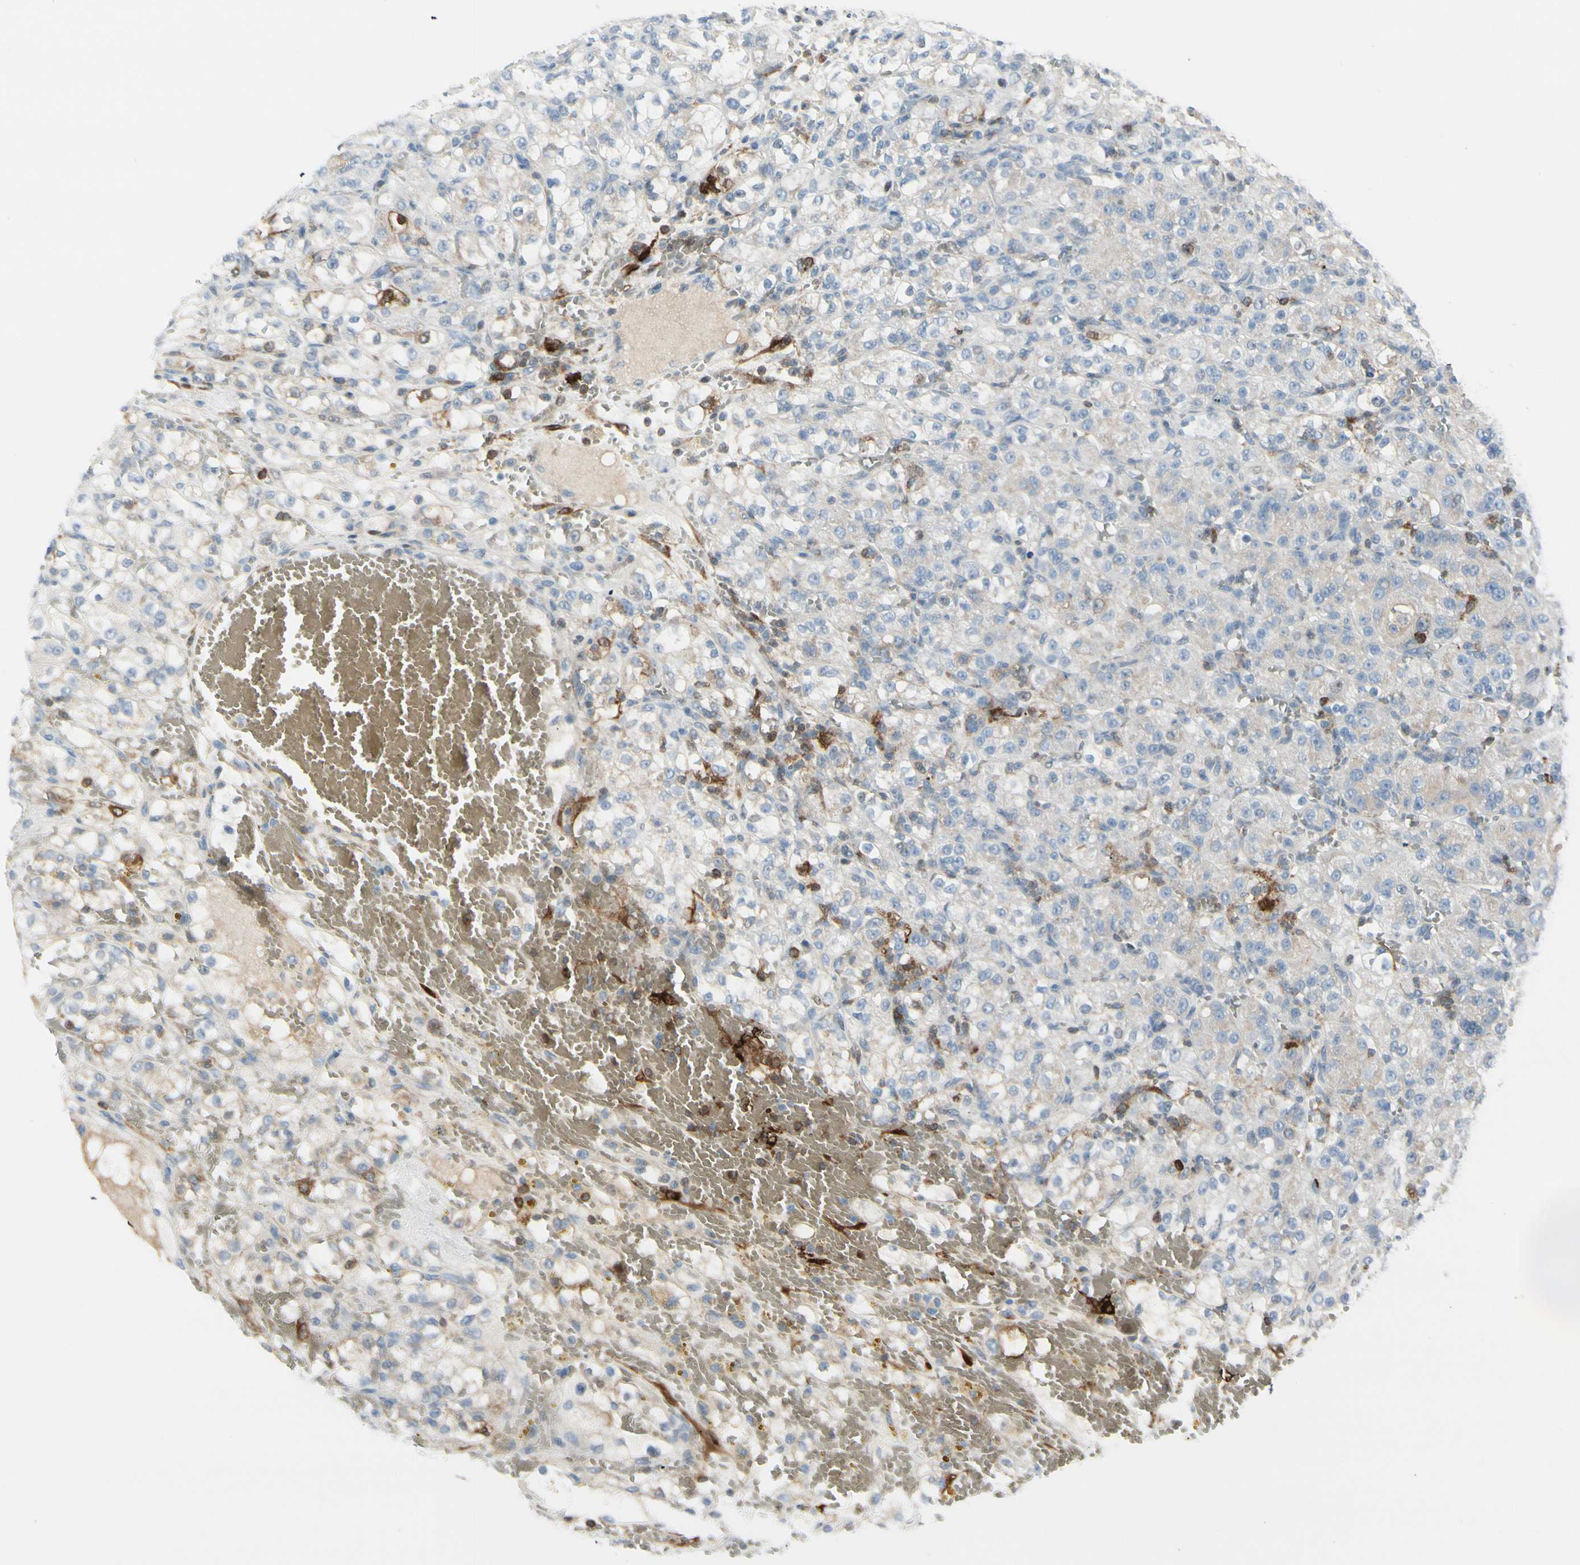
{"staining": {"intensity": "weak", "quantity": "<25%", "location": "cytoplasmic/membranous"}, "tissue": "renal cancer", "cell_type": "Tumor cells", "image_type": "cancer", "snomed": [{"axis": "morphology", "description": "Normal tissue, NOS"}, {"axis": "morphology", "description": "Adenocarcinoma, NOS"}, {"axis": "topography", "description": "Kidney"}], "caption": "This photomicrograph is of renal adenocarcinoma stained with IHC to label a protein in brown with the nuclei are counter-stained blue. There is no expression in tumor cells.", "gene": "TRAF1", "patient": {"sex": "male", "age": 61}}